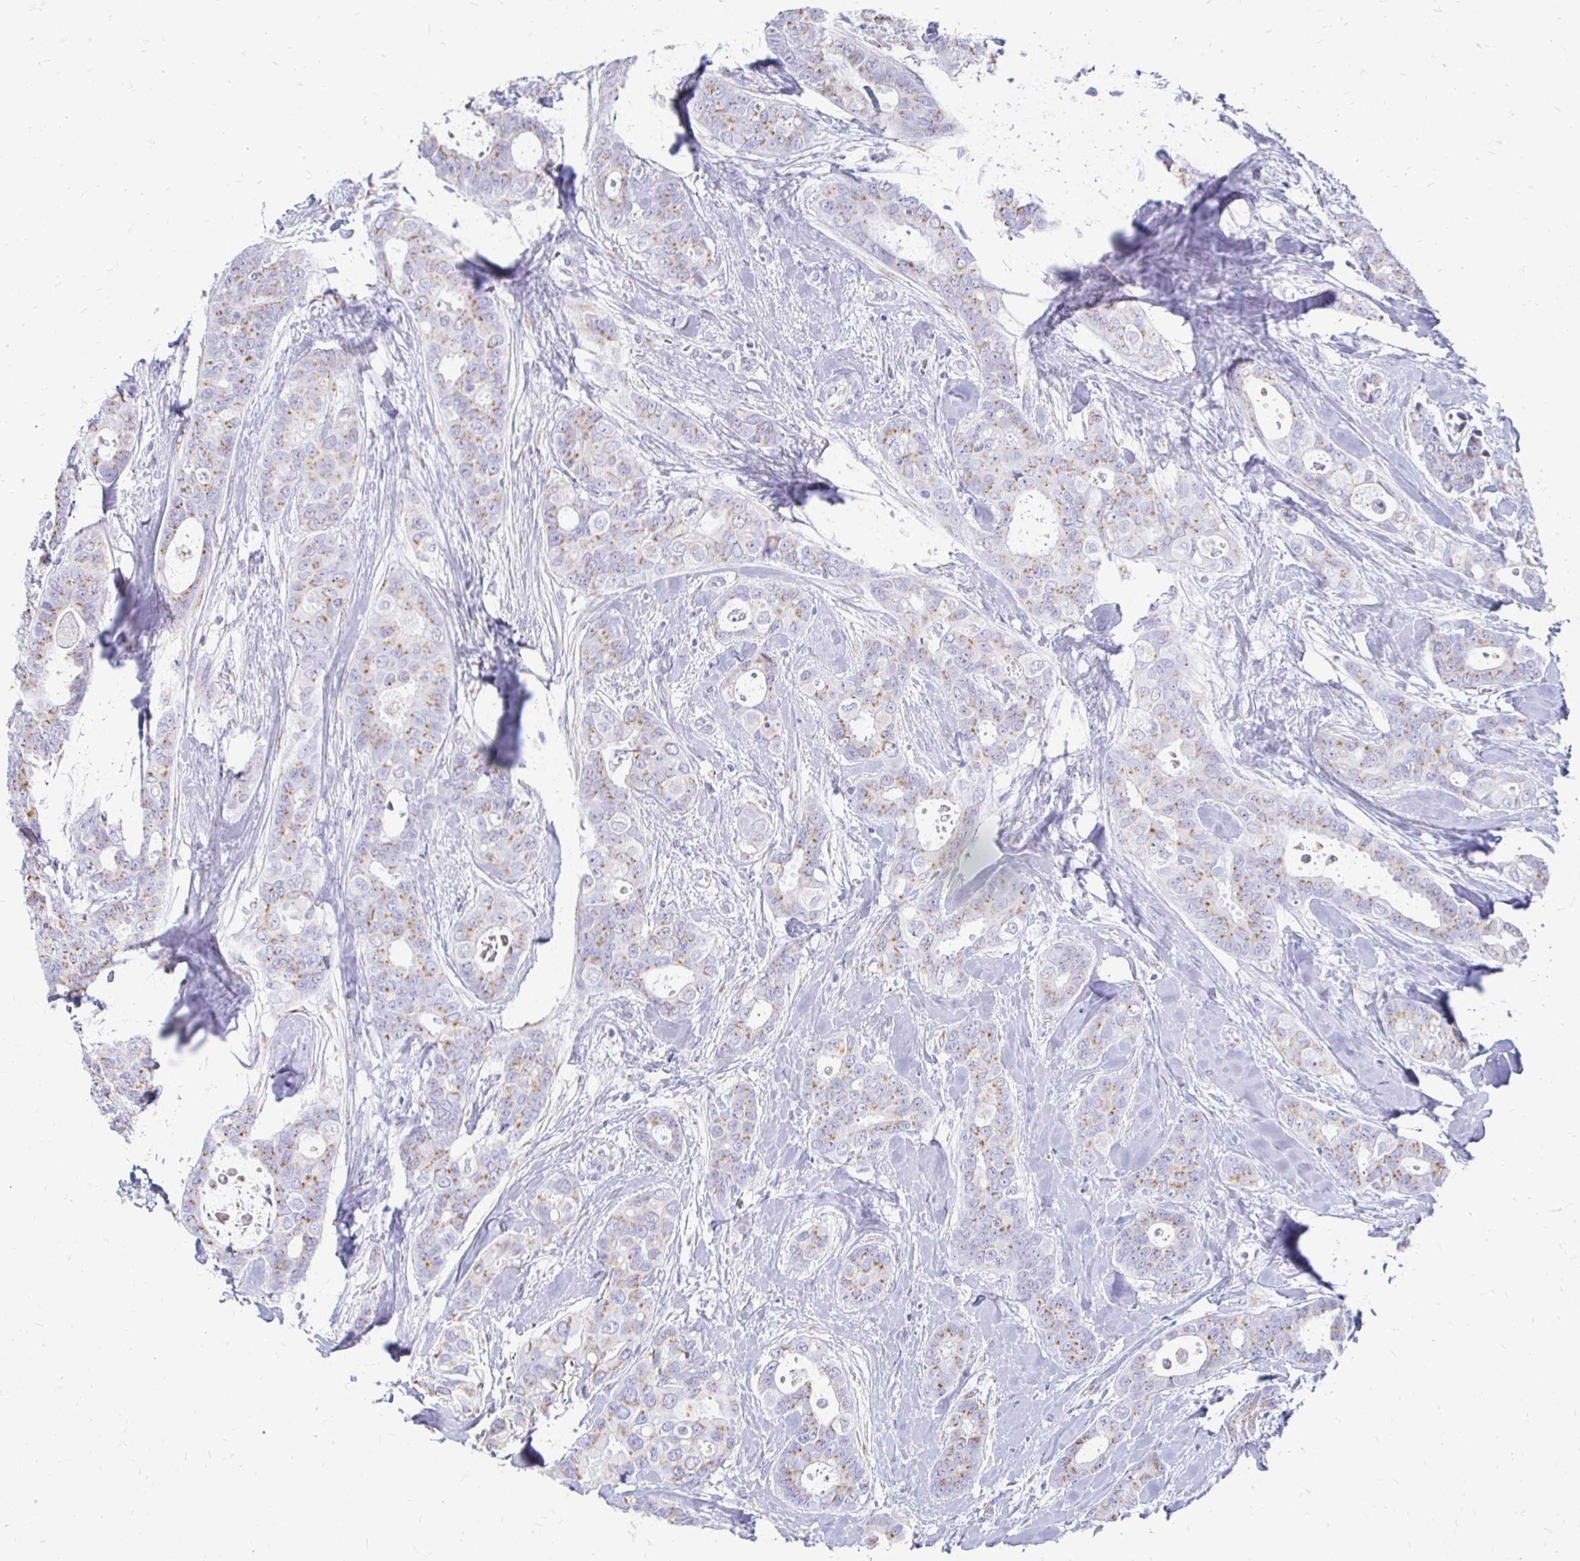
{"staining": {"intensity": "moderate", "quantity": "25%-75%", "location": "cytoplasmic/membranous"}, "tissue": "breast cancer", "cell_type": "Tumor cells", "image_type": "cancer", "snomed": [{"axis": "morphology", "description": "Duct carcinoma"}, {"axis": "topography", "description": "Breast"}], "caption": "Protein expression analysis of breast cancer (invasive ductal carcinoma) demonstrates moderate cytoplasmic/membranous positivity in about 25%-75% of tumor cells.", "gene": "PAGE4", "patient": {"sex": "female", "age": 45}}